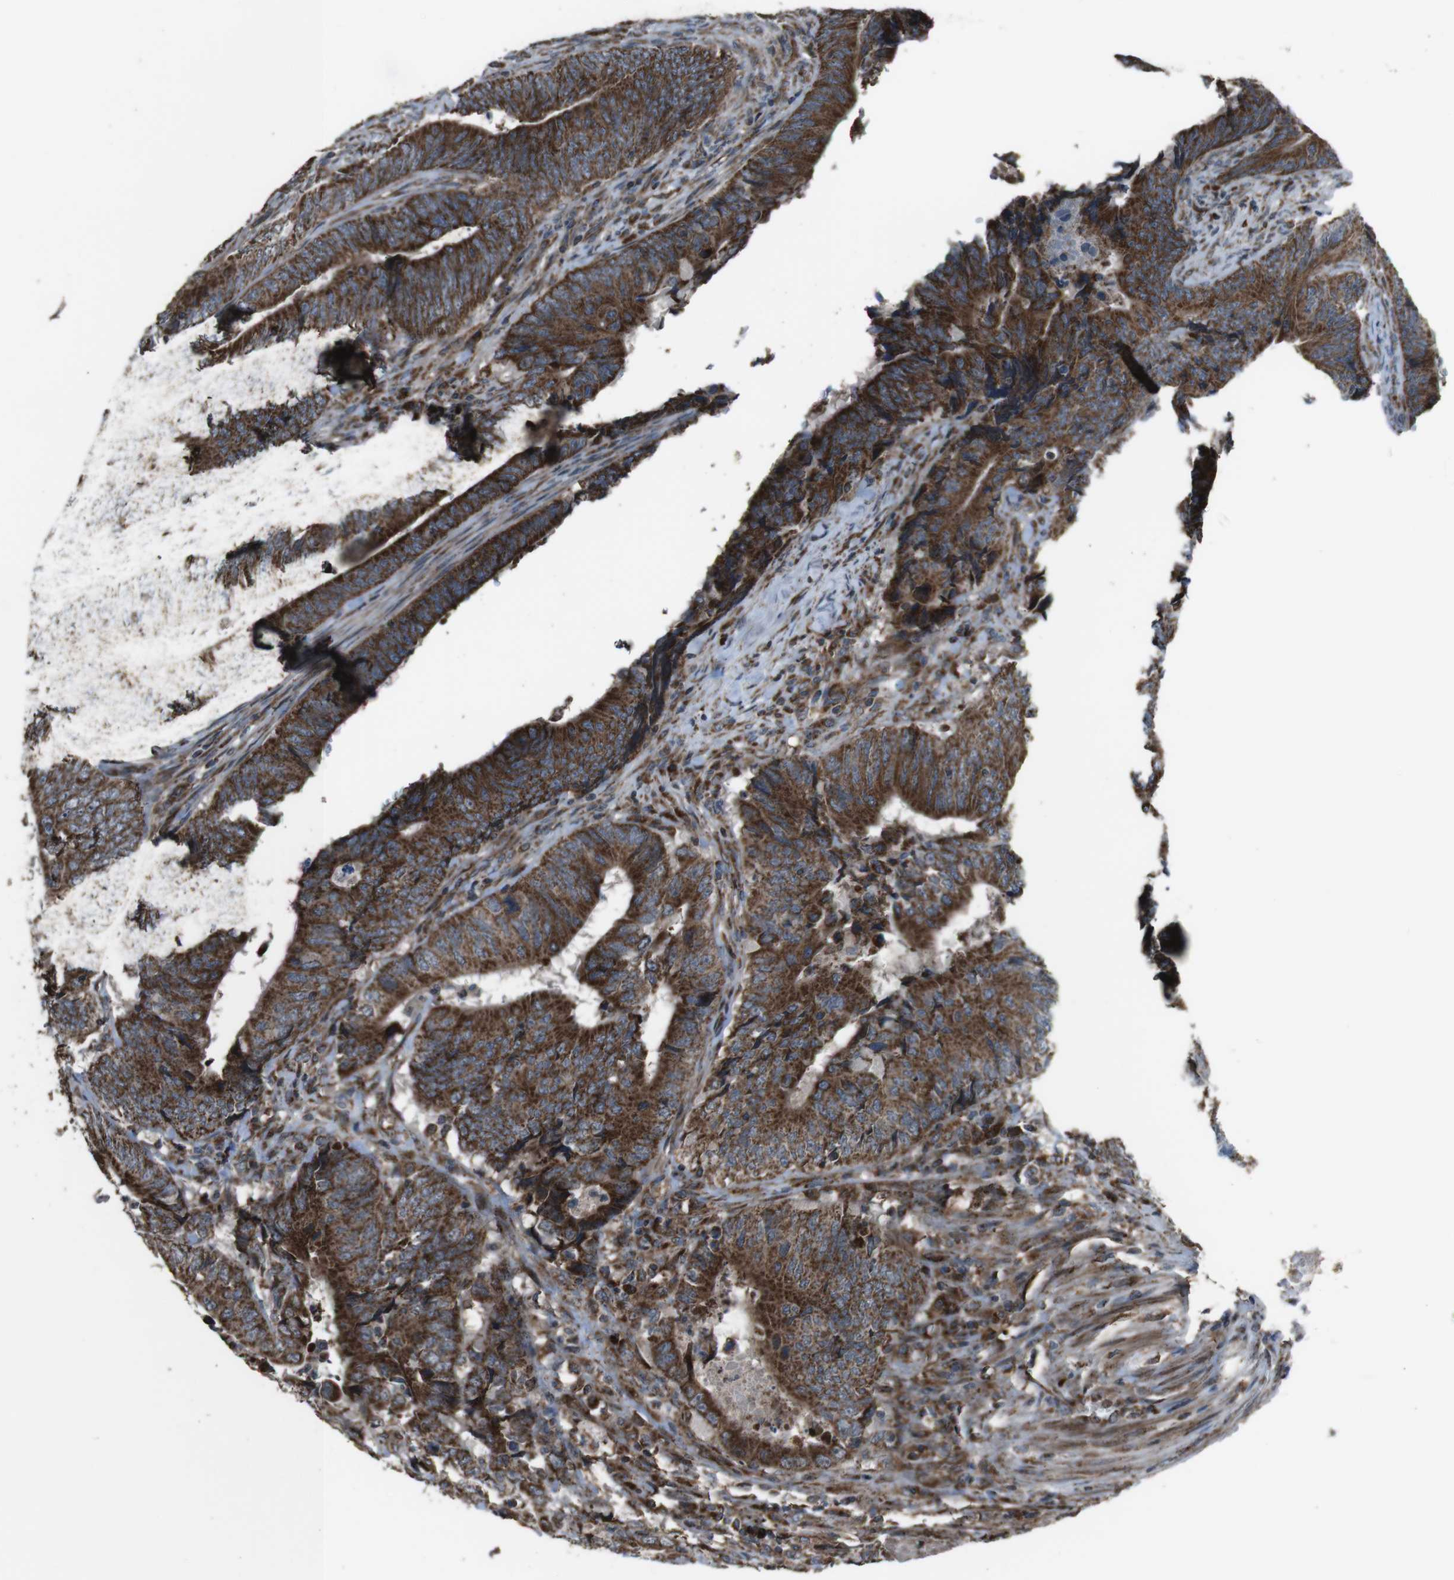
{"staining": {"intensity": "strong", "quantity": ">75%", "location": "cytoplasmic/membranous"}, "tissue": "colorectal cancer", "cell_type": "Tumor cells", "image_type": "cancer", "snomed": [{"axis": "morphology", "description": "Normal tissue, NOS"}, {"axis": "morphology", "description": "Adenocarcinoma, NOS"}, {"axis": "topography", "description": "Colon"}], "caption": "Immunohistochemistry micrograph of human colorectal adenocarcinoma stained for a protein (brown), which displays high levels of strong cytoplasmic/membranous staining in about >75% of tumor cells.", "gene": "GIMAP8", "patient": {"sex": "male", "age": 56}}